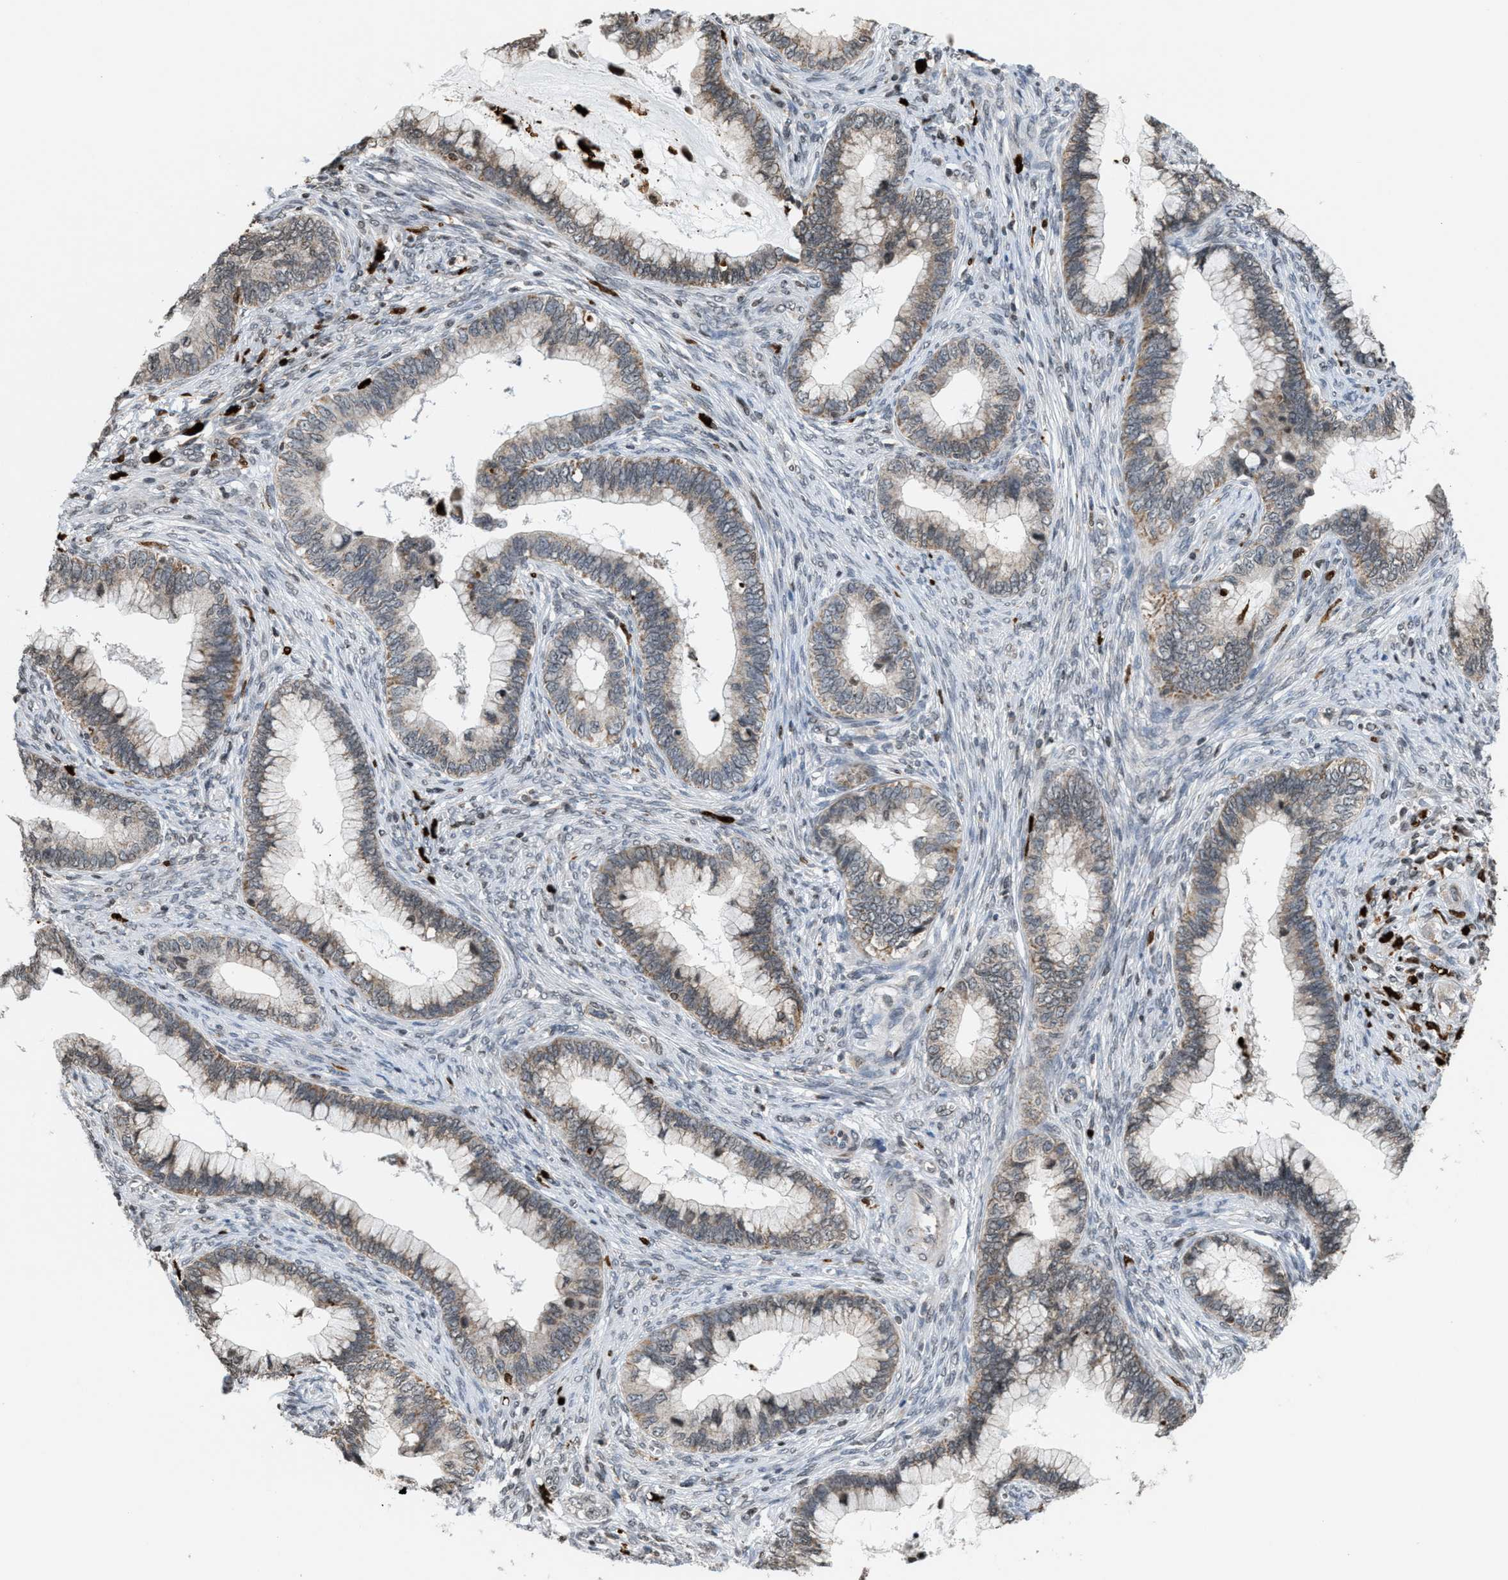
{"staining": {"intensity": "weak", "quantity": ">75%", "location": "cytoplasmic/membranous"}, "tissue": "cervical cancer", "cell_type": "Tumor cells", "image_type": "cancer", "snomed": [{"axis": "morphology", "description": "Adenocarcinoma, NOS"}, {"axis": "topography", "description": "Cervix"}], "caption": "Brown immunohistochemical staining in cervical cancer displays weak cytoplasmic/membranous expression in about >75% of tumor cells.", "gene": "PRUNE2", "patient": {"sex": "female", "age": 44}}